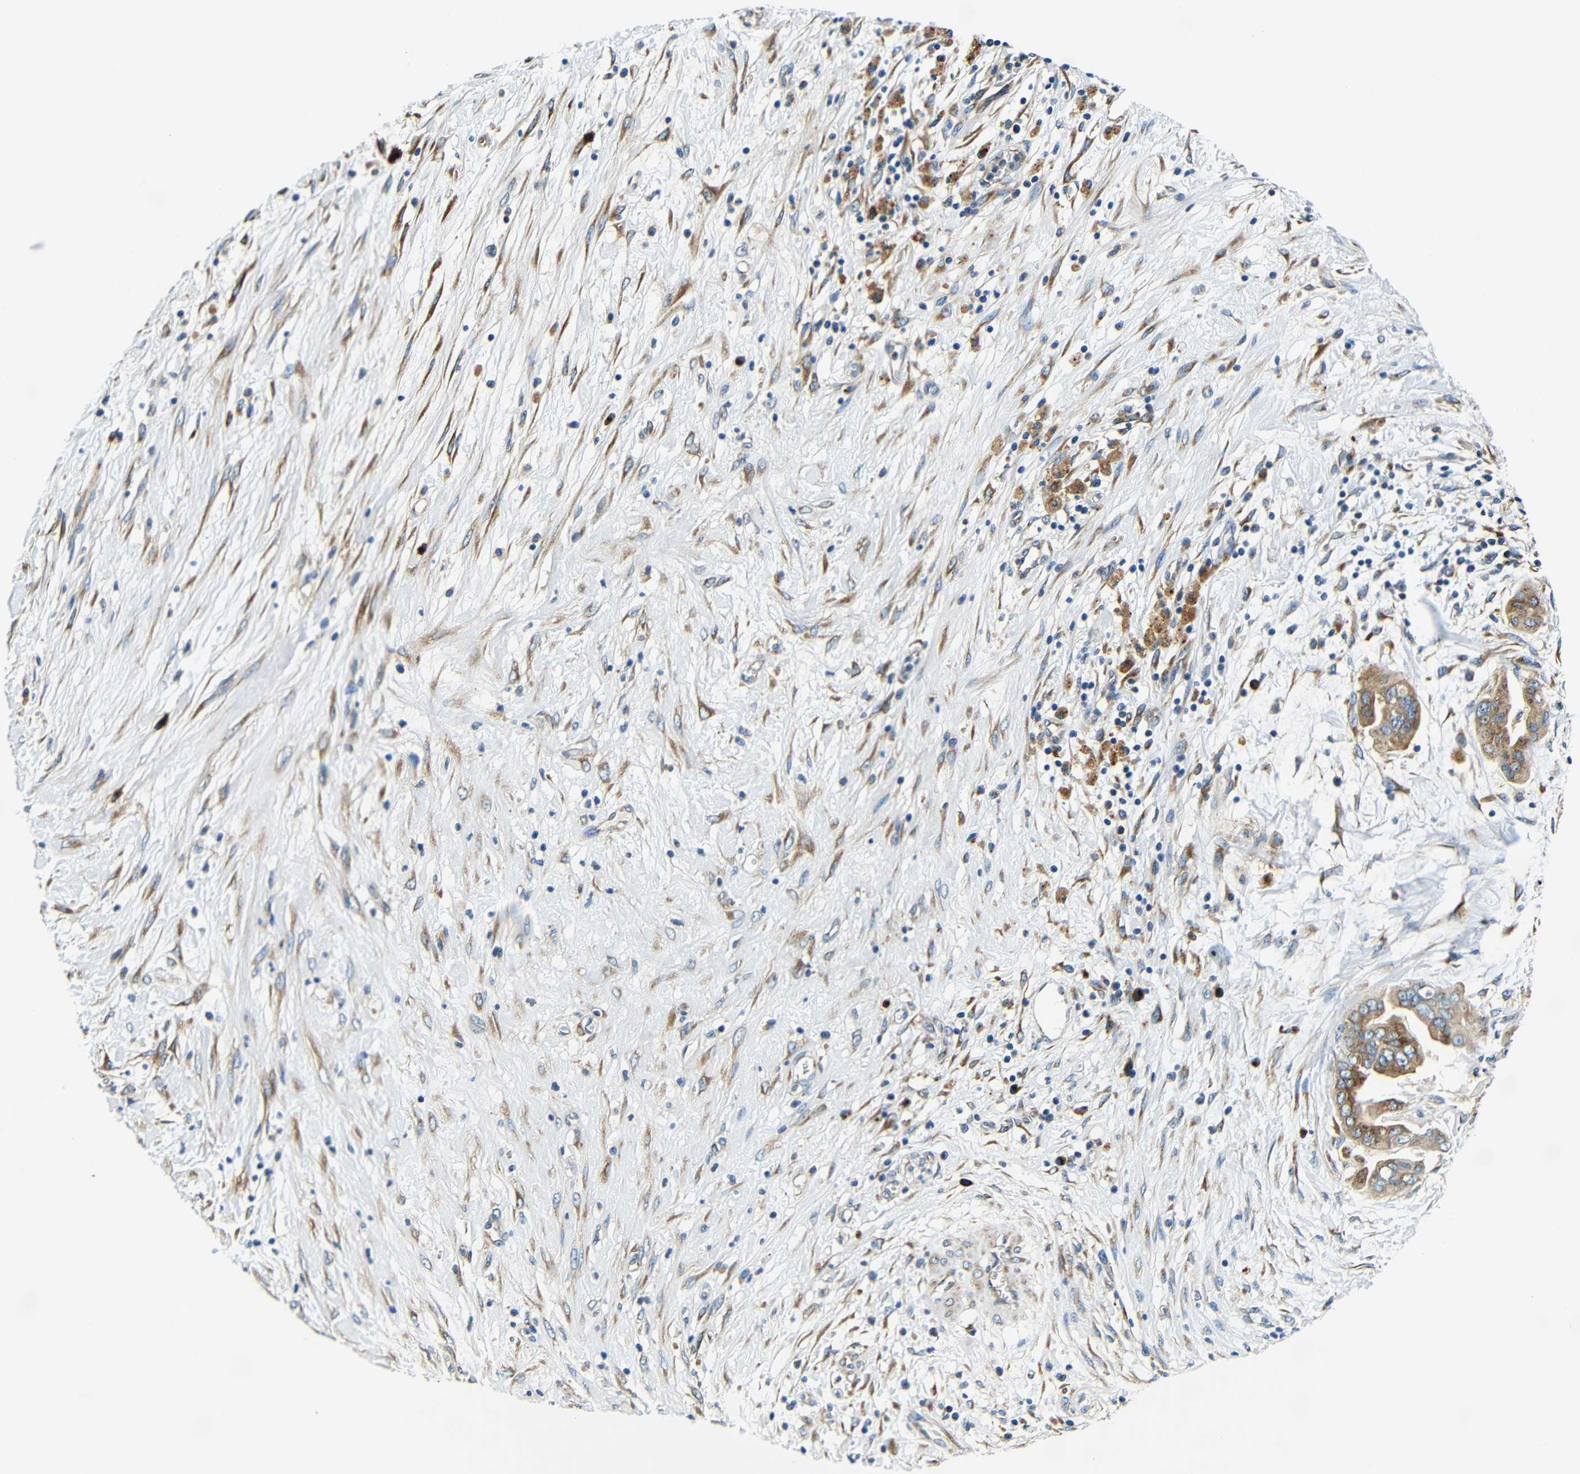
{"staining": {"intensity": "moderate", "quantity": ">75%", "location": "cytoplasmic/membranous"}, "tissue": "pancreatic cancer", "cell_type": "Tumor cells", "image_type": "cancer", "snomed": [{"axis": "morphology", "description": "Adenocarcinoma, NOS"}, {"axis": "topography", "description": "Pancreas"}], "caption": "Human pancreatic cancer stained for a protein (brown) shows moderate cytoplasmic/membranous positive expression in about >75% of tumor cells.", "gene": "USO1", "patient": {"sex": "female", "age": 75}}